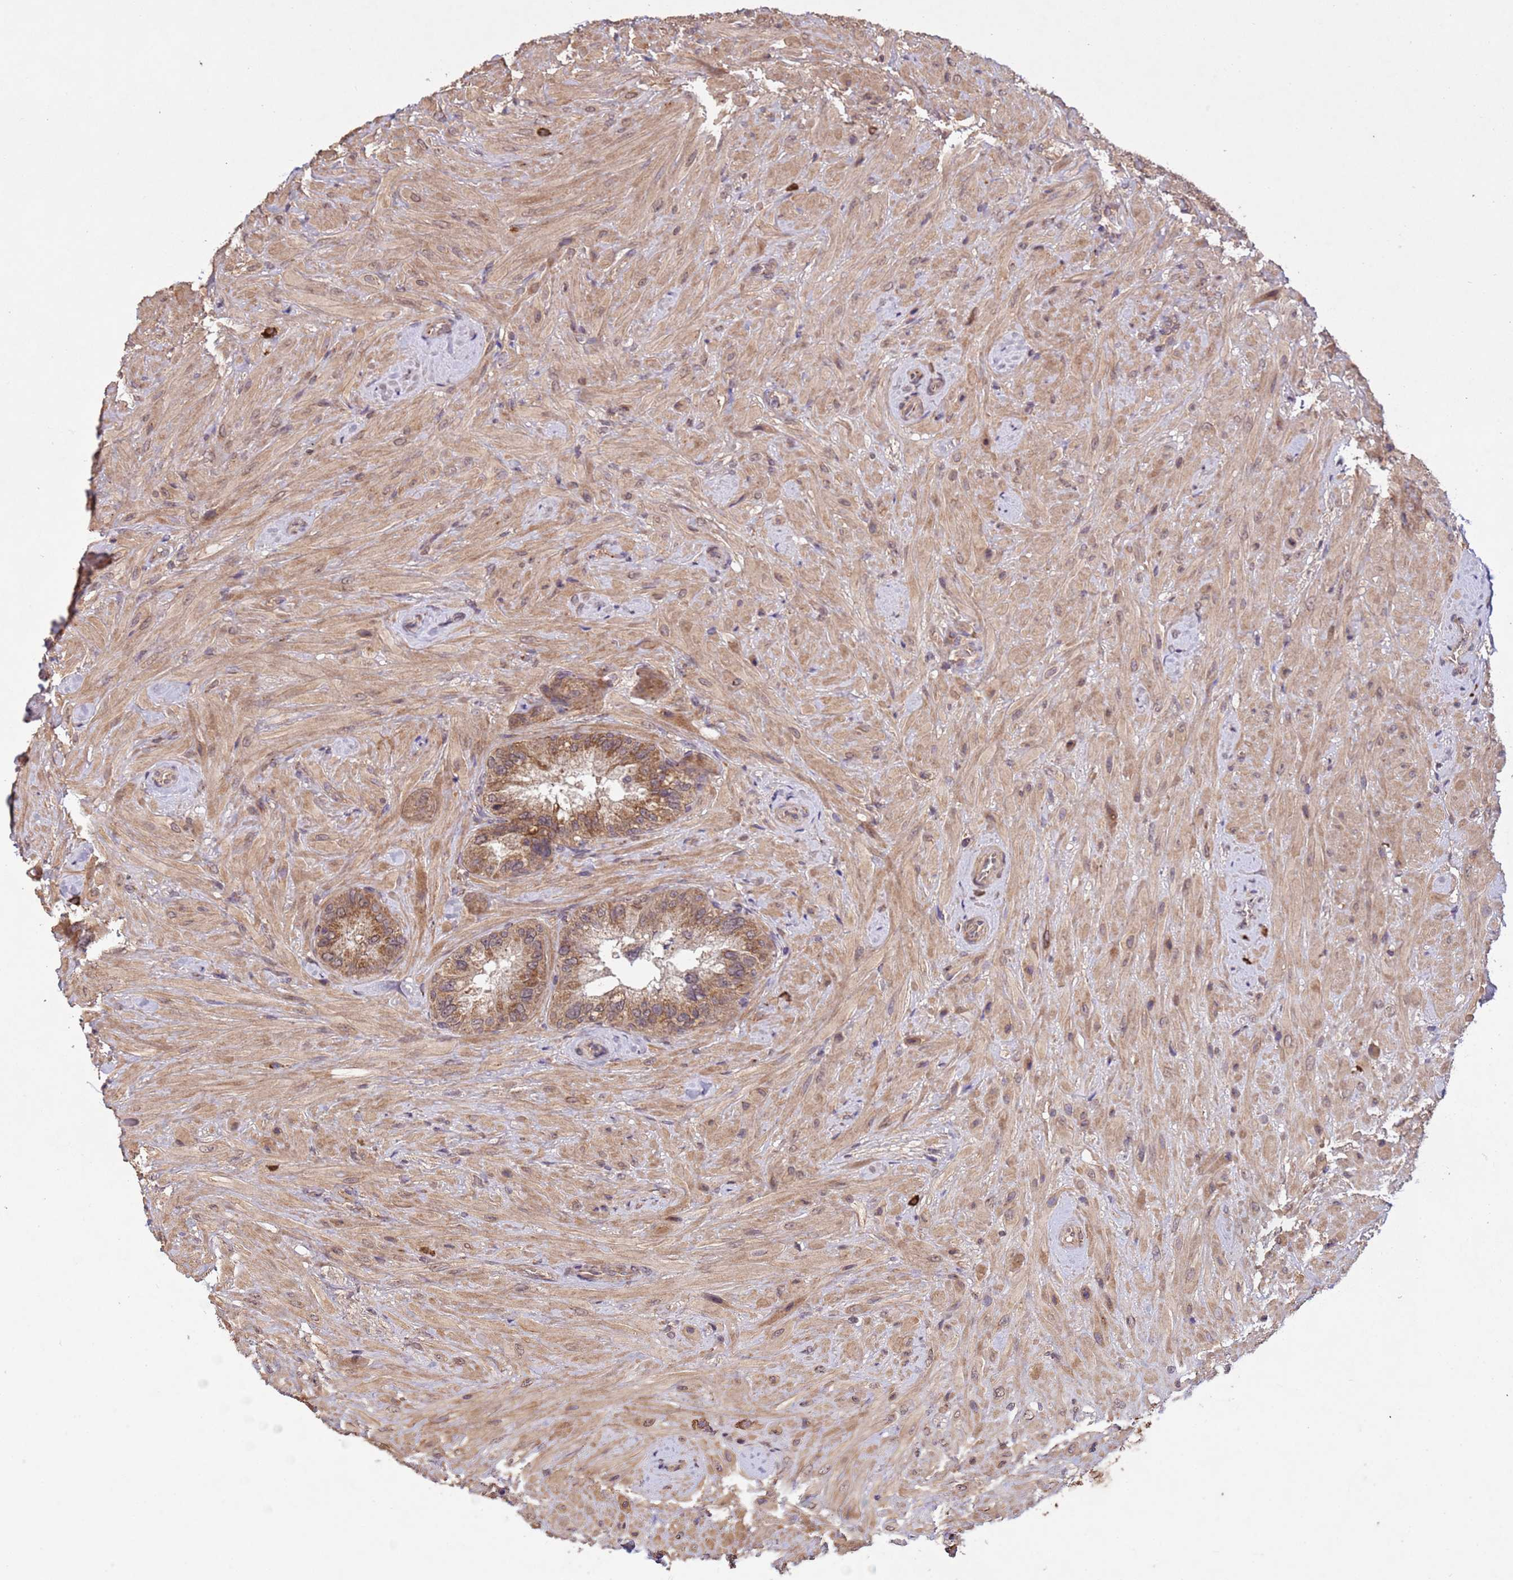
{"staining": {"intensity": "moderate", "quantity": ">75%", "location": "cytoplasmic/membranous"}, "tissue": "seminal vesicle", "cell_type": "Glandular cells", "image_type": "normal", "snomed": [{"axis": "morphology", "description": "Normal tissue, NOS"}, {"axis": "topography", "description": "Seminal veicle"}, {"axis": "topography", "description": "Peripheral nerve tissue"}], "caption": "Moderate cytoplasmic/membranous protein expression is seen in approximately >75% of glandular cells in seminal vesicle. (Brightfield microscopy of DAB IHC at high magnification).", "gene": "FASTKD1", "patient": {"sex": "male", "age": 67}}